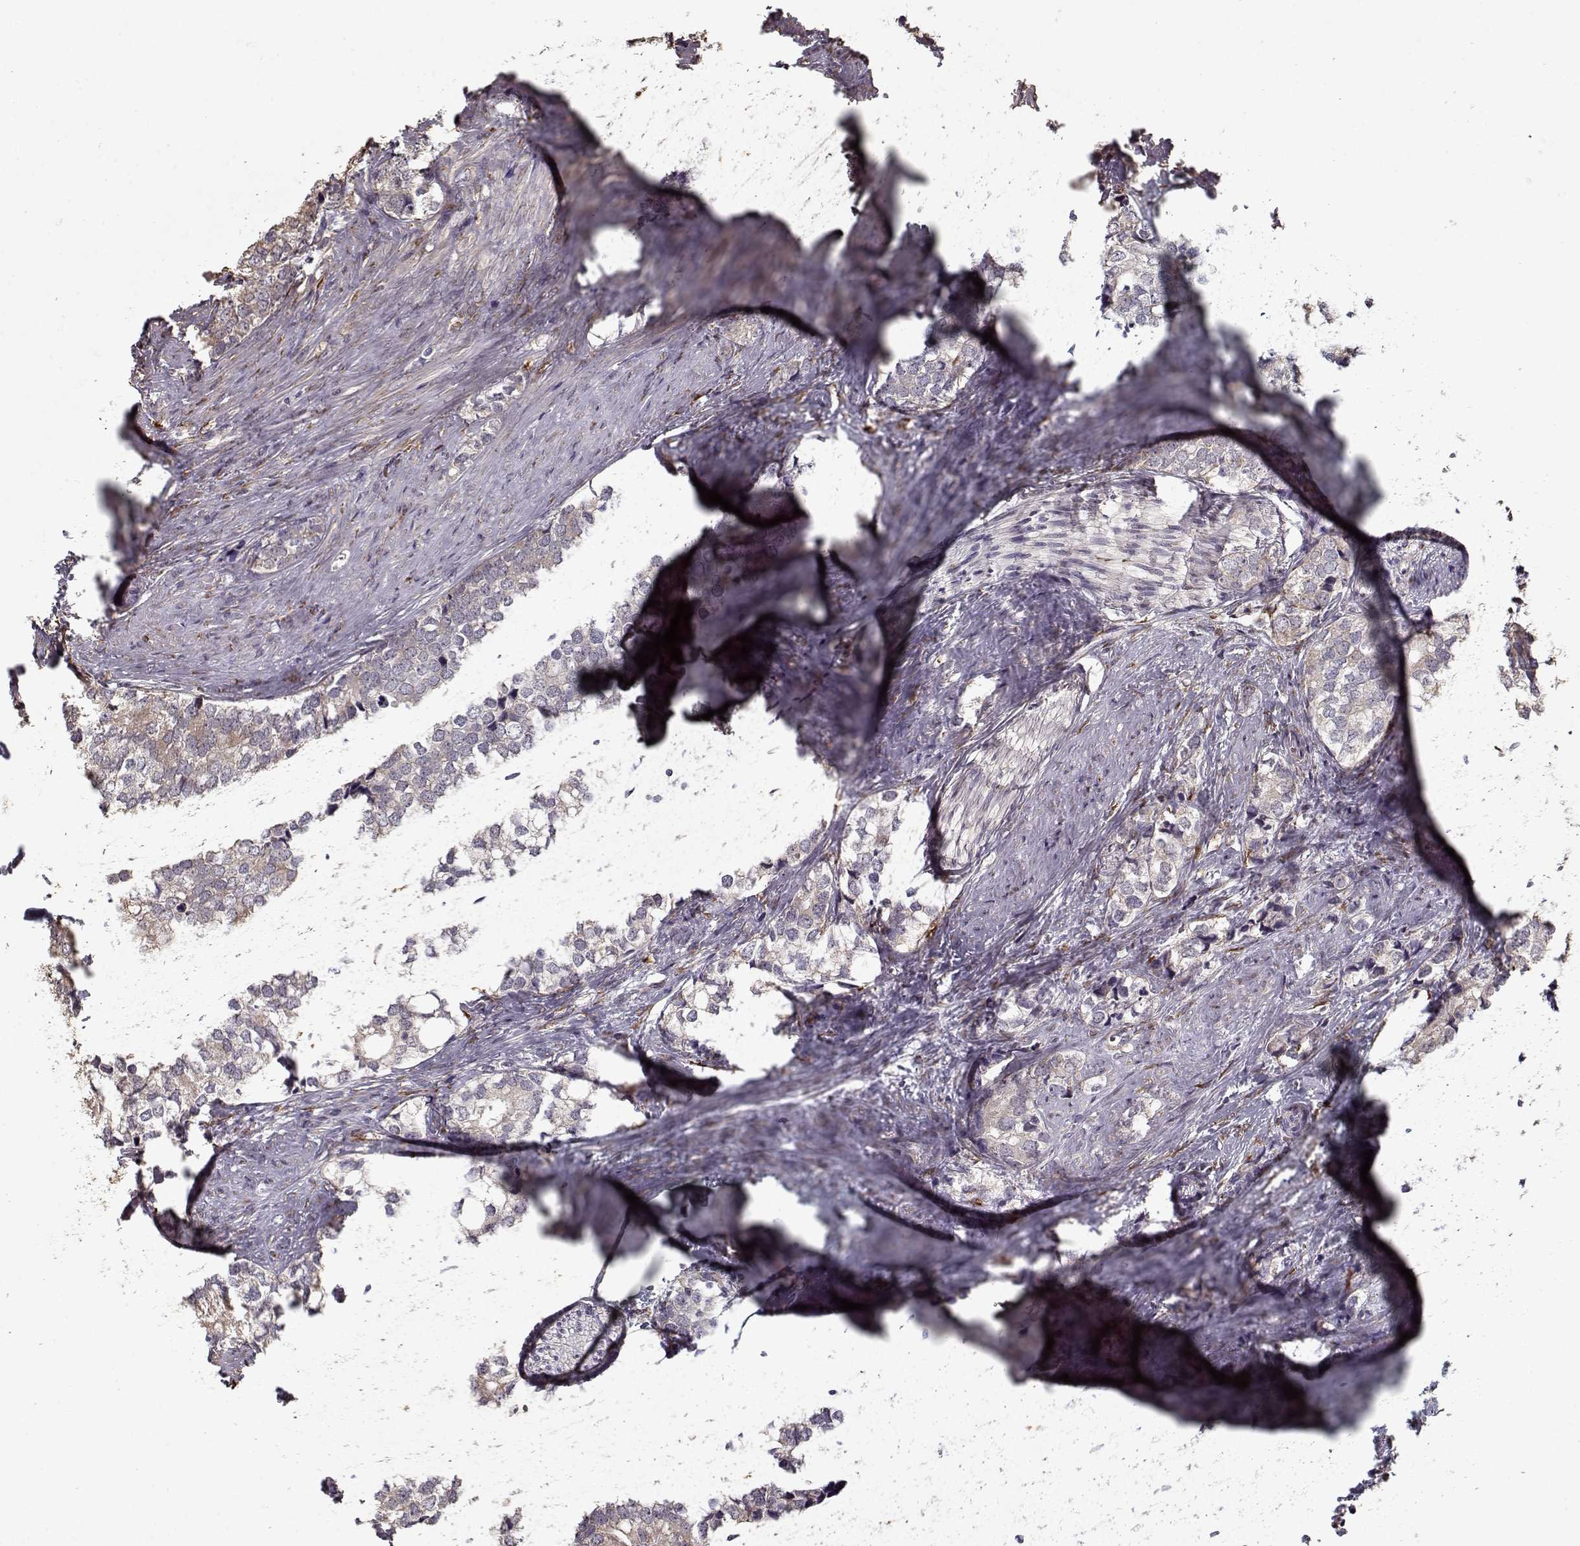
{"staining": {"intensity": "weak", "quantity": ">75%", "location": "cytoplasmic/membranous"}, "tissue": "prostate cancer", "cell_type": "Tumor cells", "image_type": "cancer", "snomed": [{"axis": "morphology", "description": "Adenocarcinoma, NOS"}, {"axis": "topography", "description": "Prostate and seminal vesicle, NOS"}], "caption": "Protein expression by IHC displays weak cytoplasmic/membranous positivity in about >75% of tumor cells in prostate adenocarcinoma. (DAB (3,3'-diaminobenzidine) = brown stain, brightfield microscopy at high magnification).", "gene": "IMMP1L", "patient": {"sex": "male", "age": 63}}